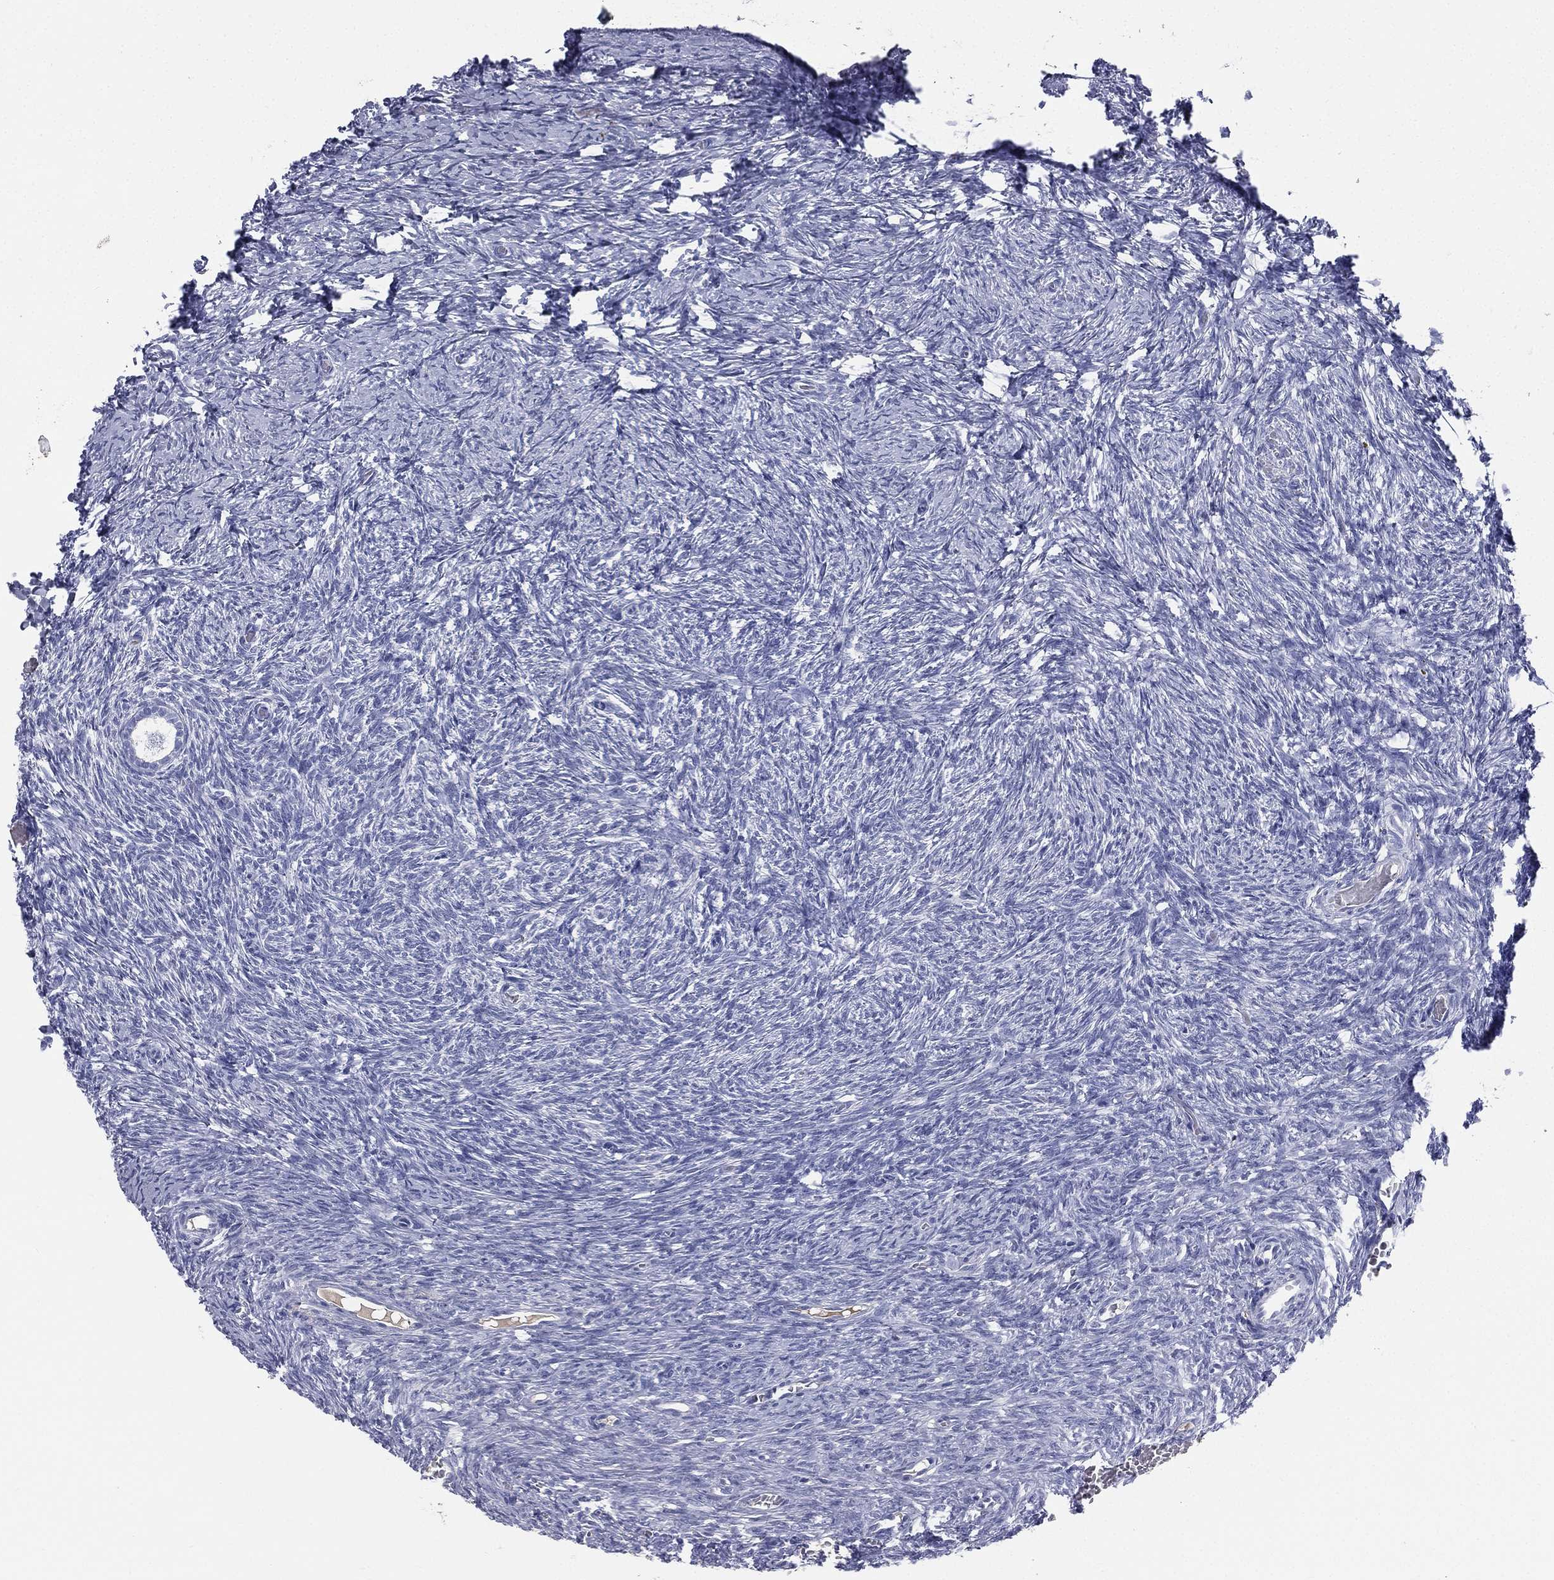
{"staining": {"intensity": "negative", "quantity": "none", "location": "none"}, "tissue": "ovary", "cell_type": "Follicle cells", "image_type": "normal", "snomed": [{"axis": "morphology", "description": "Normal tissue, NOS"}, {"axis": "topography", "description": "Ovary"}], "caption": "Immunohistochemical staining of normal ovary reveals no significant expression in follicle cells. Brightfield microscopy of immunohistochemistry stained with DAB (brown) and hematoxylin (blue), captured at high magnification.", "gene": "HP", "patient": {"sex": "female", "age": 39}}